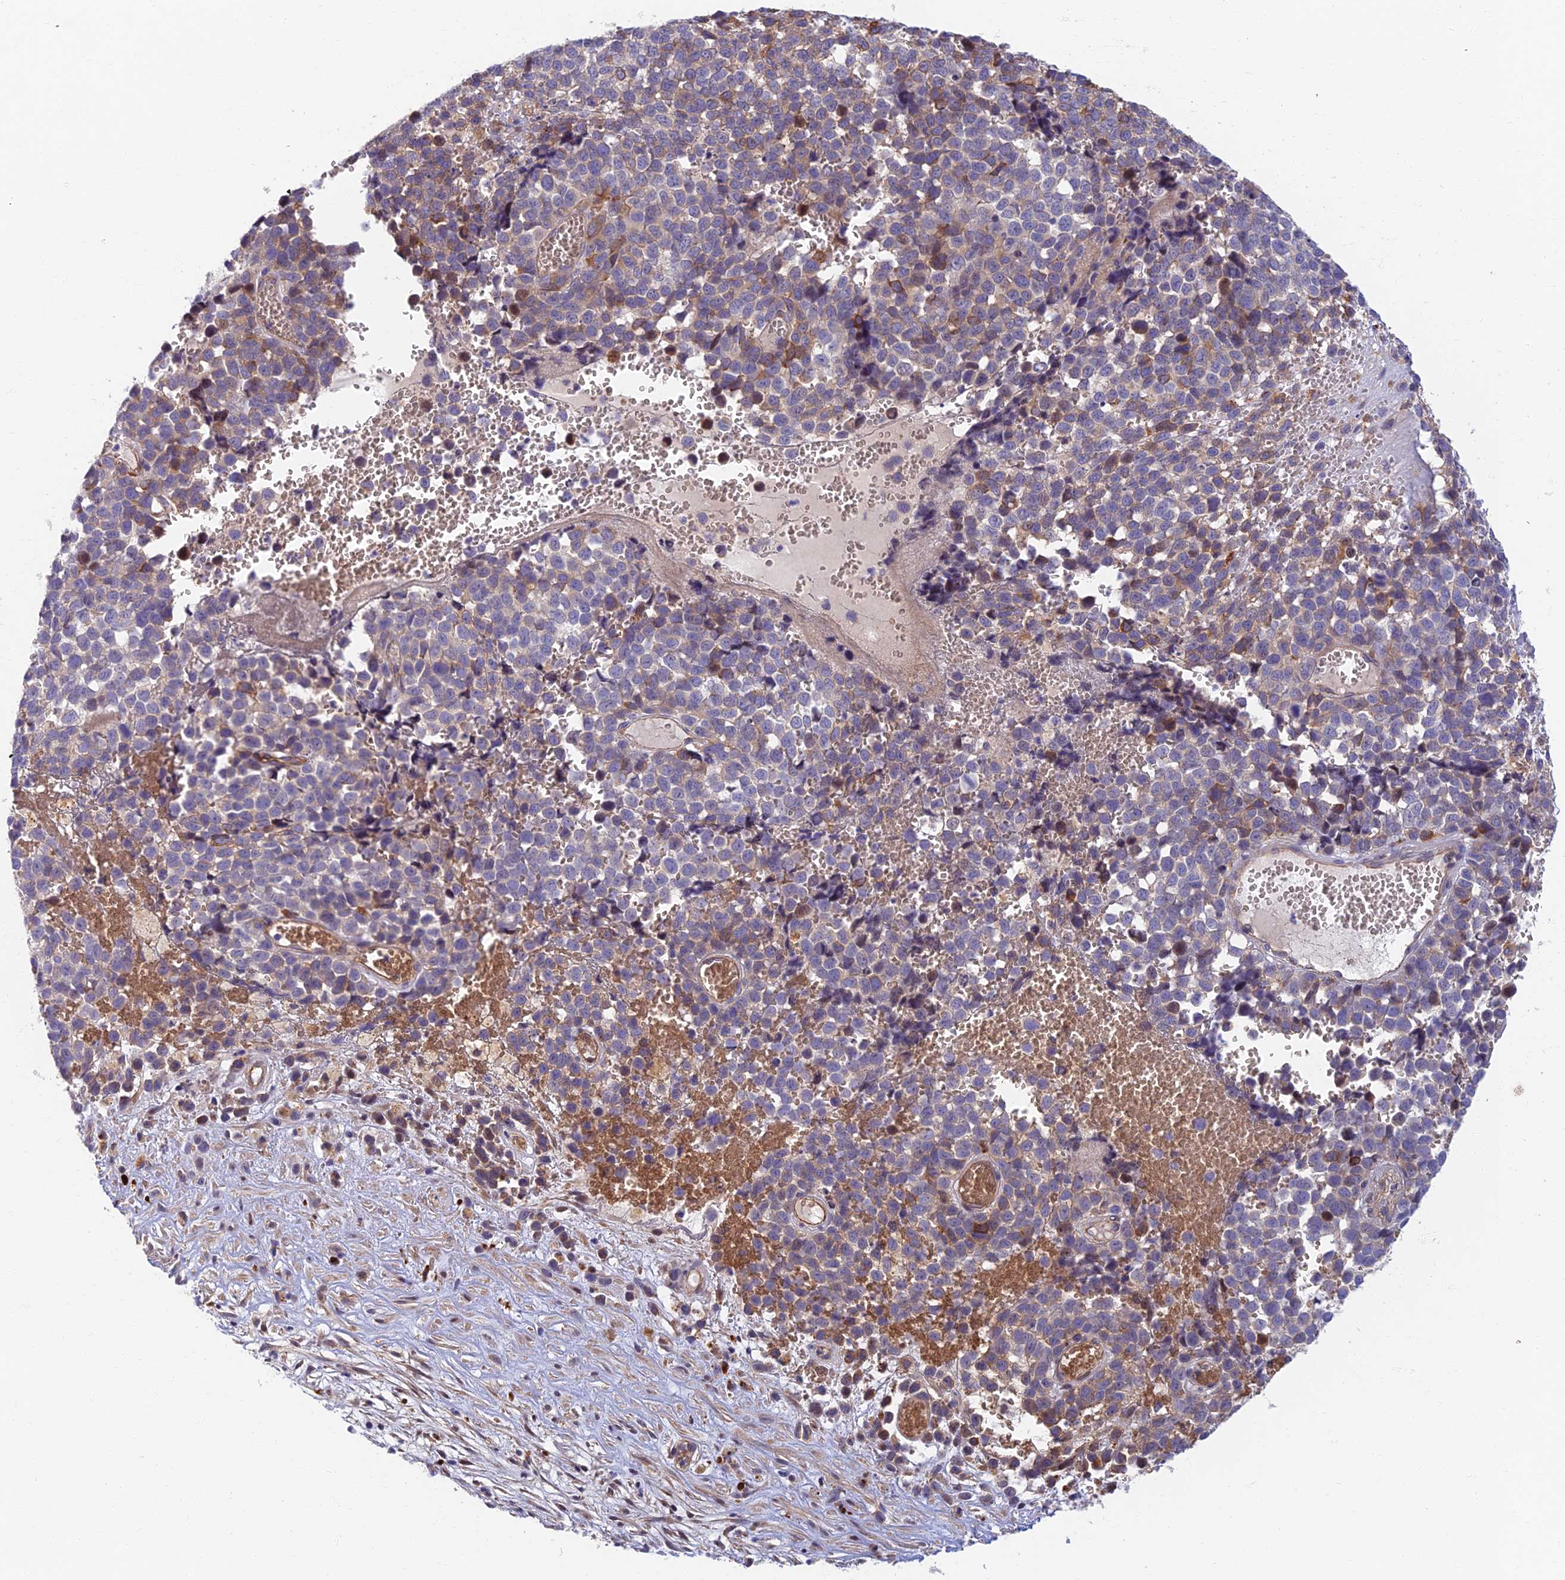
{"staining": {"intensity": "weak", "quantity": "25%-75%", "location": "cytoplasmic/membranous"}, "tissue": "melanoma", "cell_type": "Tumor cells", "image_type": "cancer", "snomed": [{"axis": "morphology", "description": "Malignant melanoma, NOS"}, {"axis": "topography", "description": "Nose, NOS"}], "caption": "High-power microscopy captured an immunohistochemistry photomicrograph of melanoma, revealing weak cytoplasmic/membranous positivity in approximately 25%-75% of tumor cells.", "gene": "RHBDL2", "patient": {"sex": "female", "age": 48}}